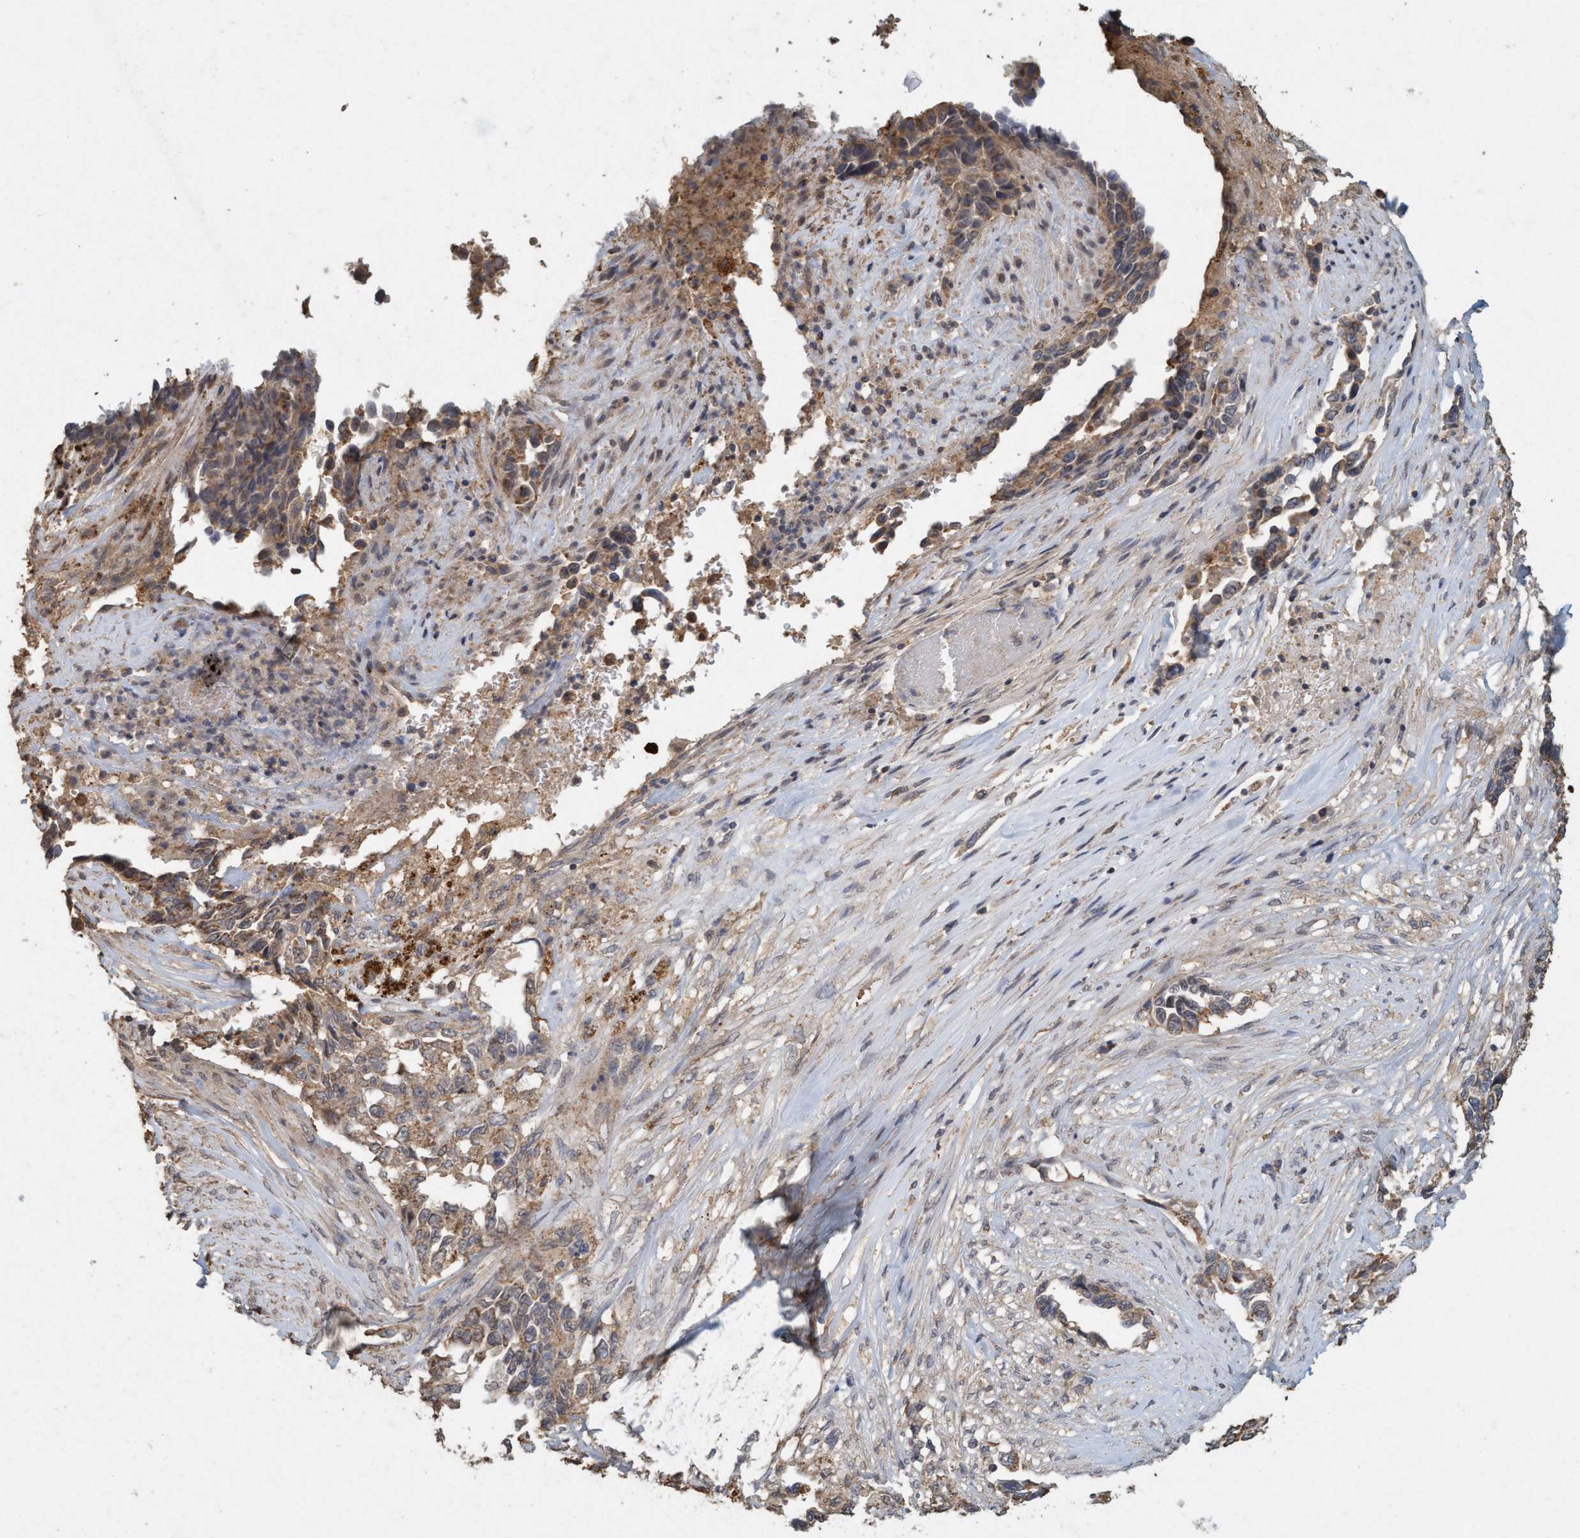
{"staining": {"intensity": "weak", "quantity": ">75%", "location": "cytoplasmic/membranous"}, "tissue": "lung cancer", "cell_type": "Tumor cells", "image_type": "cancer", "snomed": [{"axis": "morphology", "description": "Adenocarcinoma, NOS"}, {"axis": "topography", "description": "Lung"}], "caption": "This is a histology image of IHC staining of adenocarcinoma (lung), which shows weak staining in the cytoplasmic/membranous of tumor cells.", "gene": "VSIG8", "patient": {"sex": "female", "age": 51}}